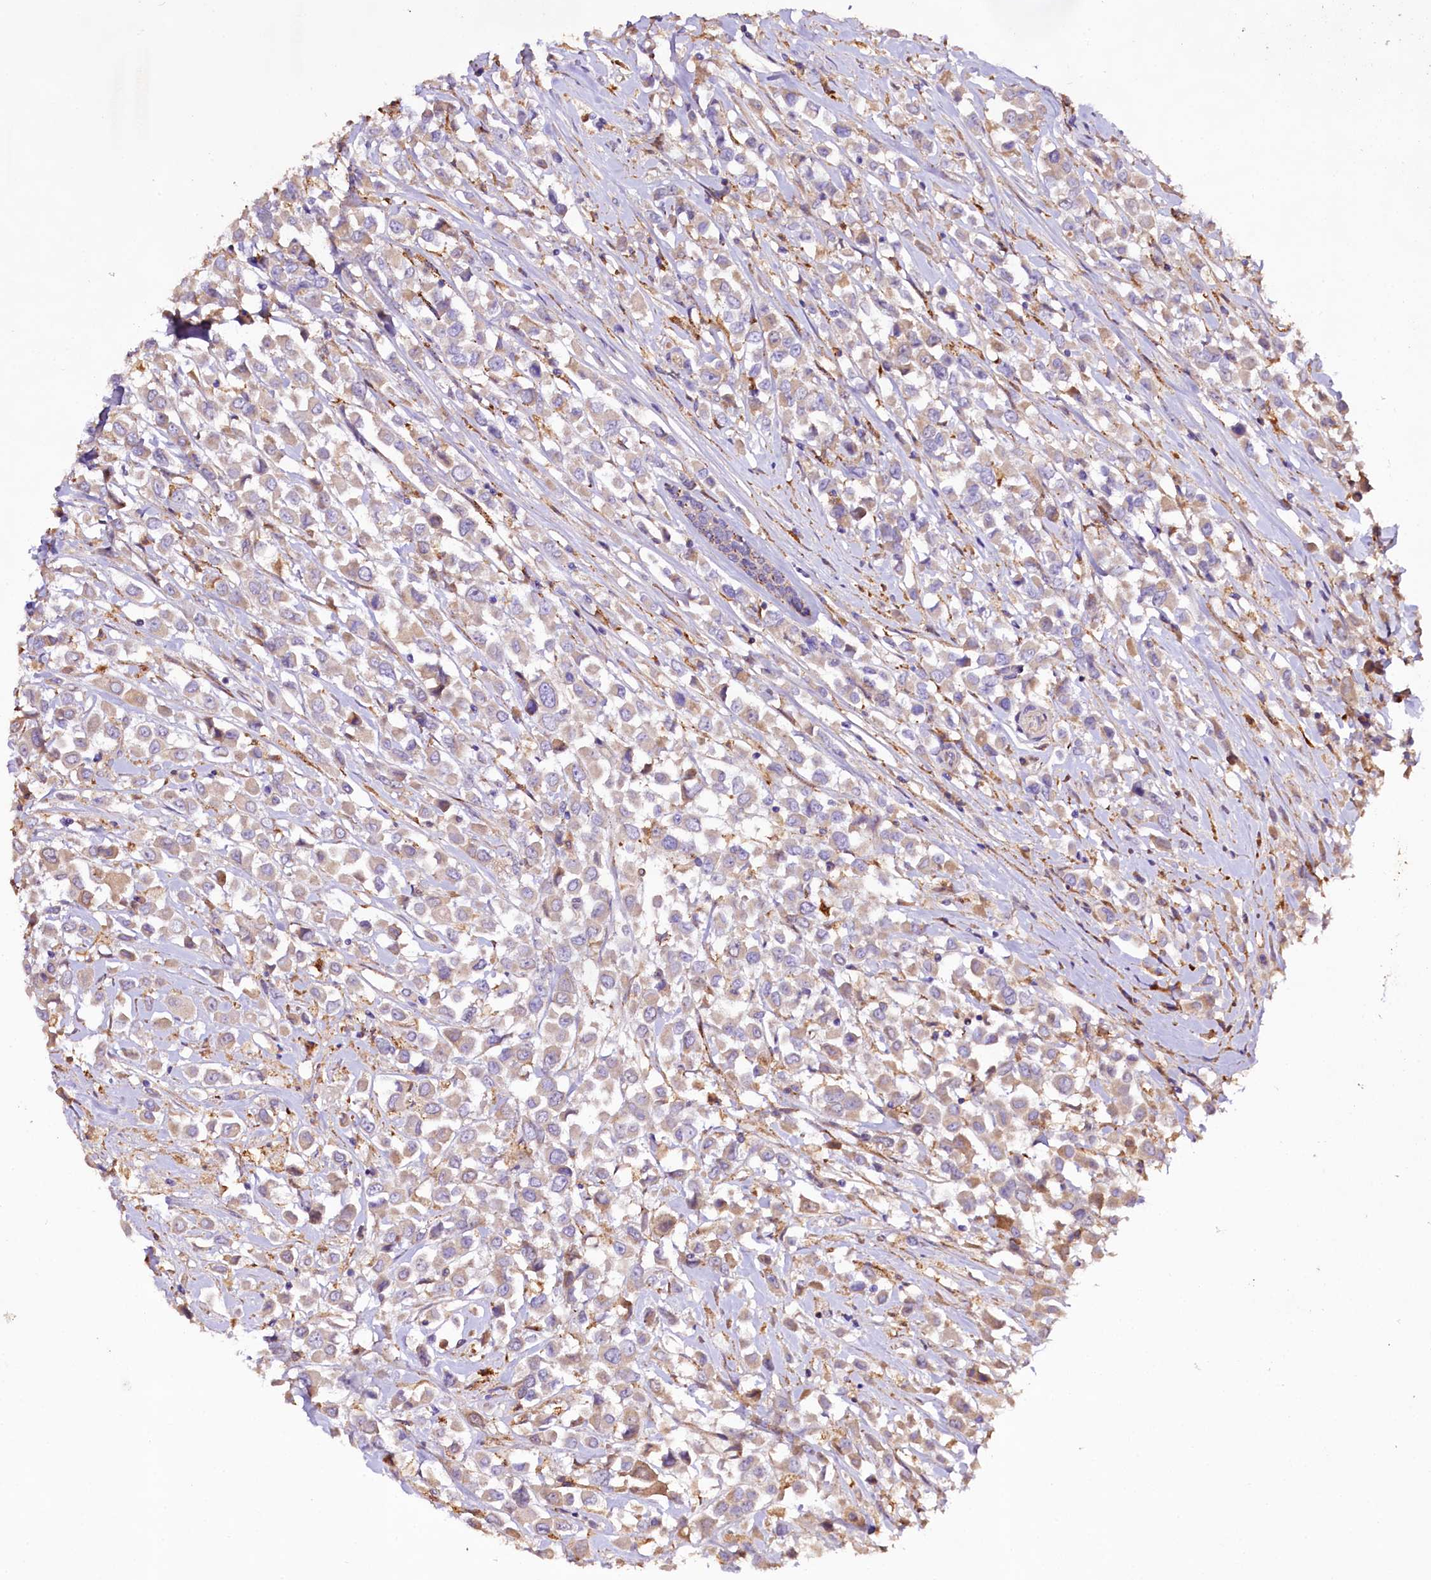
{"staining": {"intensity": "weak", "quantity": "<25%", "location": "cytoplasmic/membranous"}, "tissue": "breast cancer", "cell_type": "Tumor cells", "image_type": "cancer", "snomed": [{"axis": "morphology", "description": "Duct carcinoma"}, {"axis": "topography", "description": "Breast"}], "caption": "The immunohistochemistry (IHC) histopathology image has no significant expression in tumor cells of infiltrating ductal carcinoma (breast) tissue.", "gene": "DMXL2", "patient": {"sex": "female", "age": 61}}